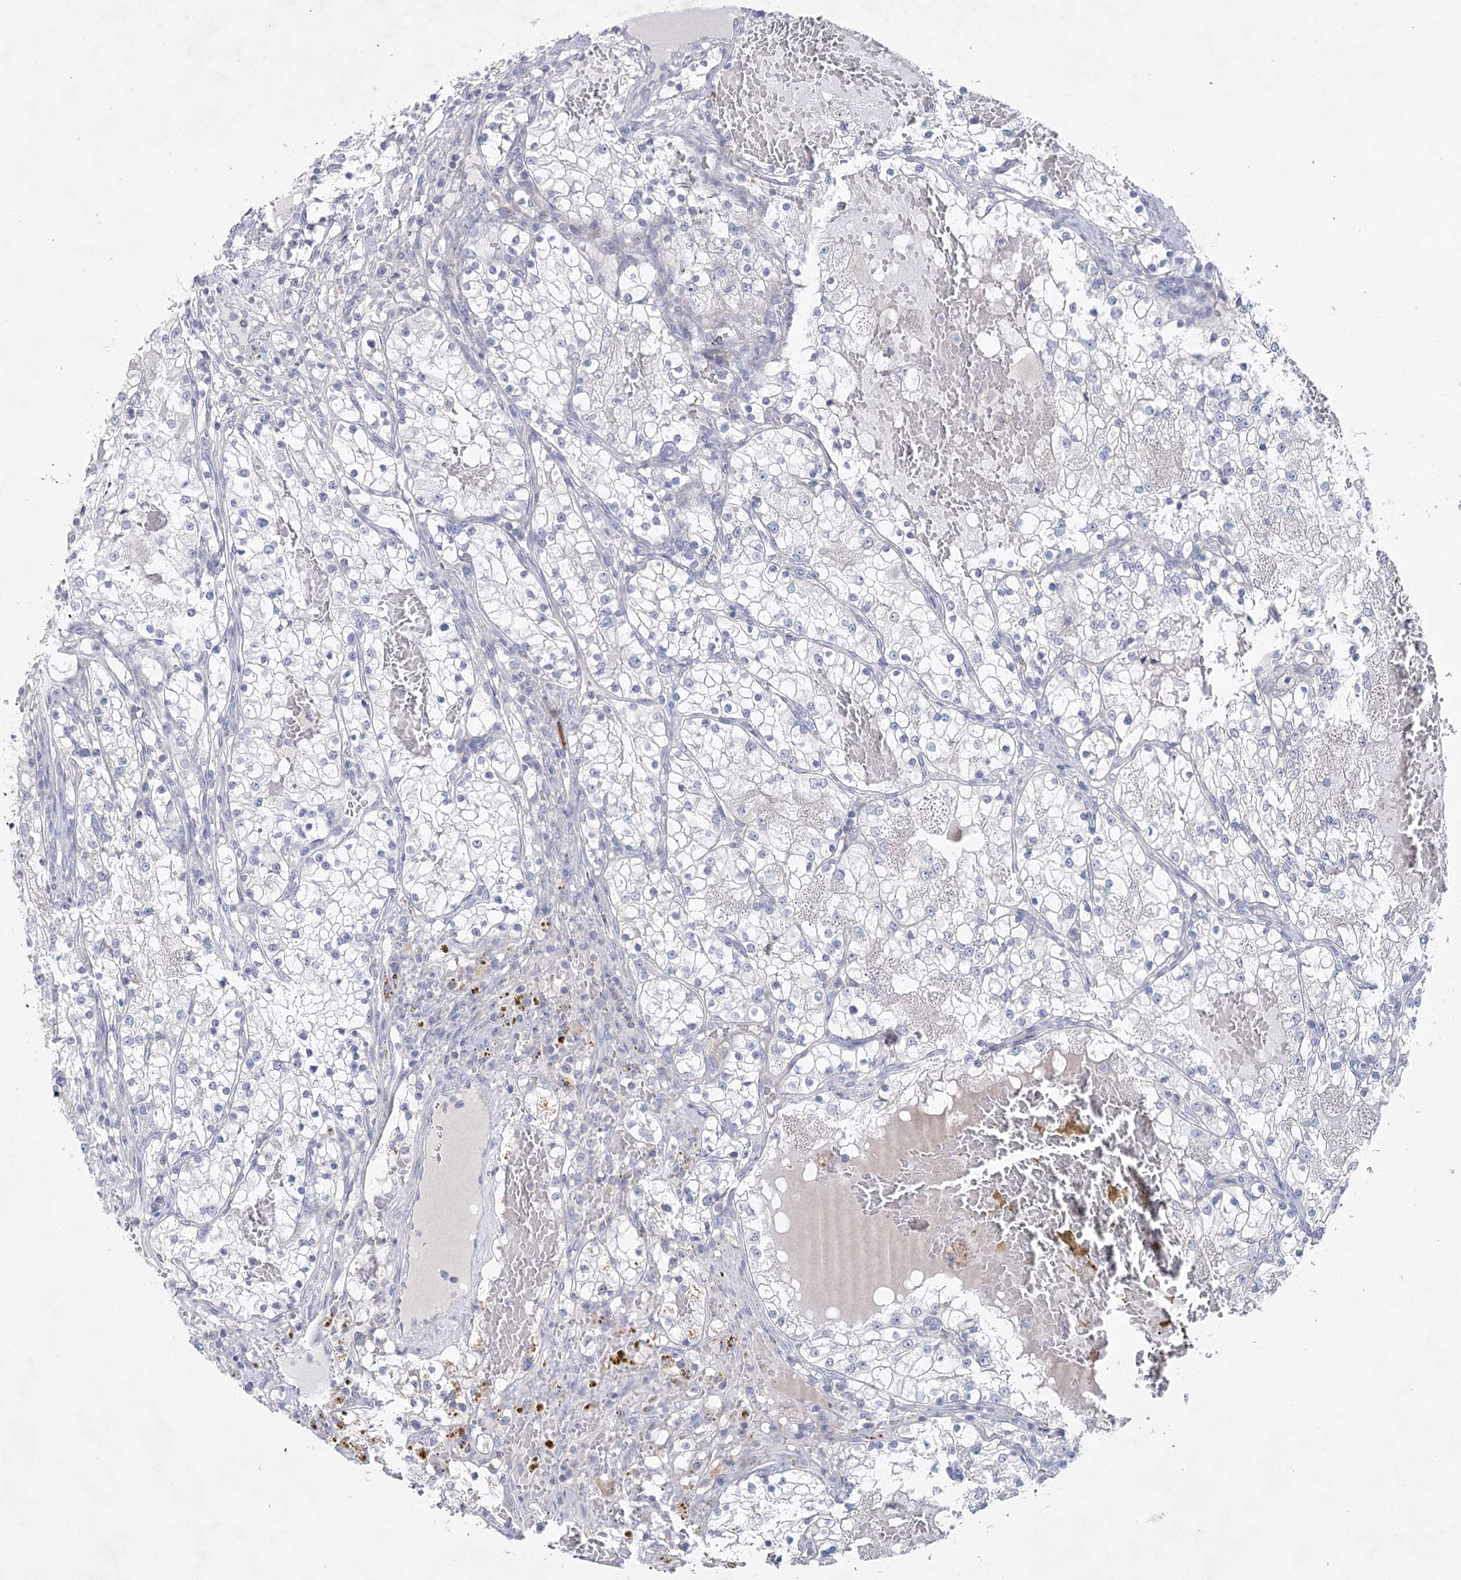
{"staining": {"intensity": "negative", "quantity": "none", "location": "none"}, "tissue": "renal cancer", "cell_type": "Tumor cells", "image_type": "cancer", "snomed": [{"axis": "morphology", "description": "Normal tissue, NOS"}, {"axis": "morphology", "description": "Adenocarcinoma, NOS"}, {"axis": "topography", "description": "Kidney"}], "caption": "Tumor cells are negative for brown protein staining in renal cancer (adenocarcinoma). (DAB immunohistochemistry (IHC) with hematoxylin counter stain).", "gene": "MAP3K13", "patient": {"sex": "male", "age": 68}}